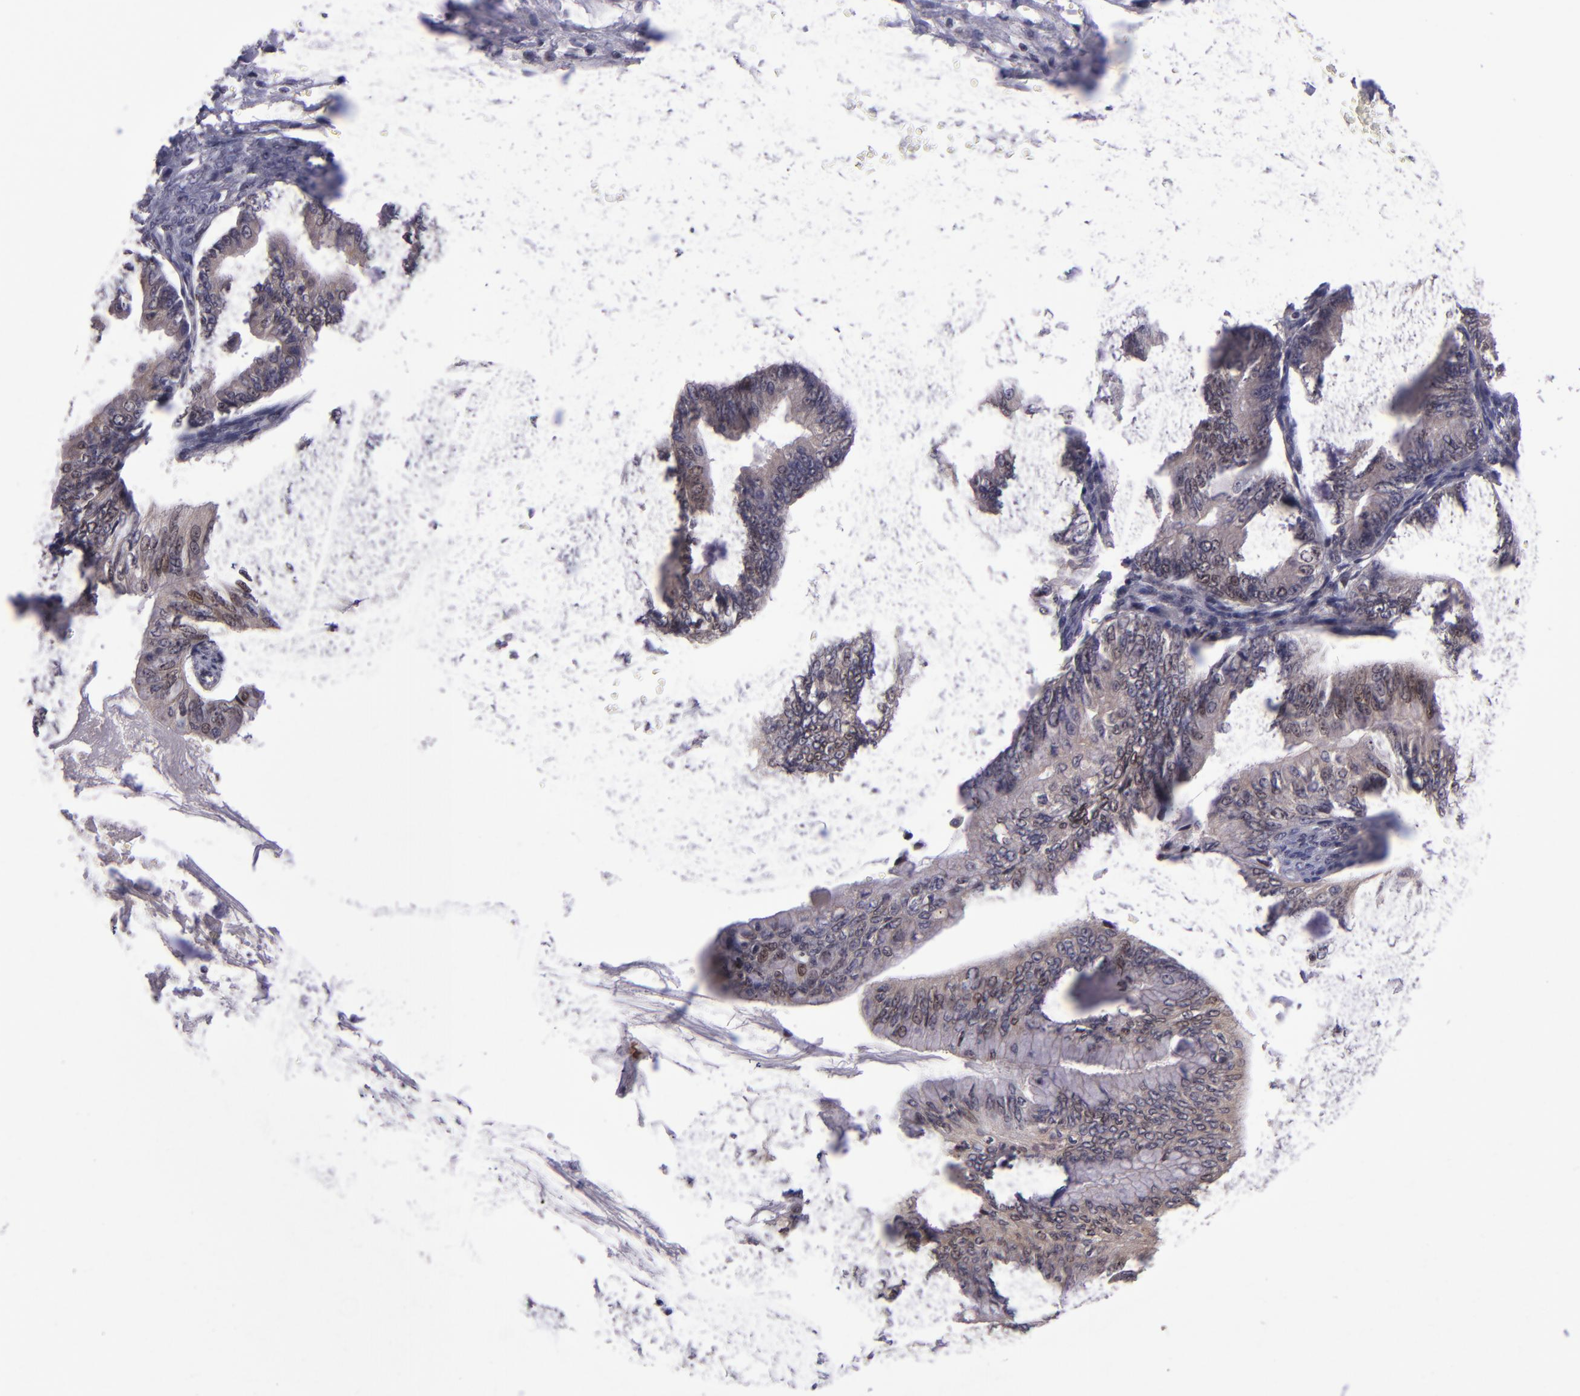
{"staining": {"intensity": "weak", "quantity": ">75%", "location": "nuclear"}, "tissue": "ovarian cancer", "cell_type": "Tumor cells", "image_type": "cancer", "snomed": [{"axis": "morphology", "description": "Cystadenocarcinoma, mucinous, NOS"}, {"axis": "topography", "description": "Ovary"}], "caption": "Ovarian cancer (mucinous cystadenocarcinoma) tissue shows weak nuclear positivity in about >75% of tumor cells", "gene": "PCNX4", "patient": {"sex": "female", "age": 36}}